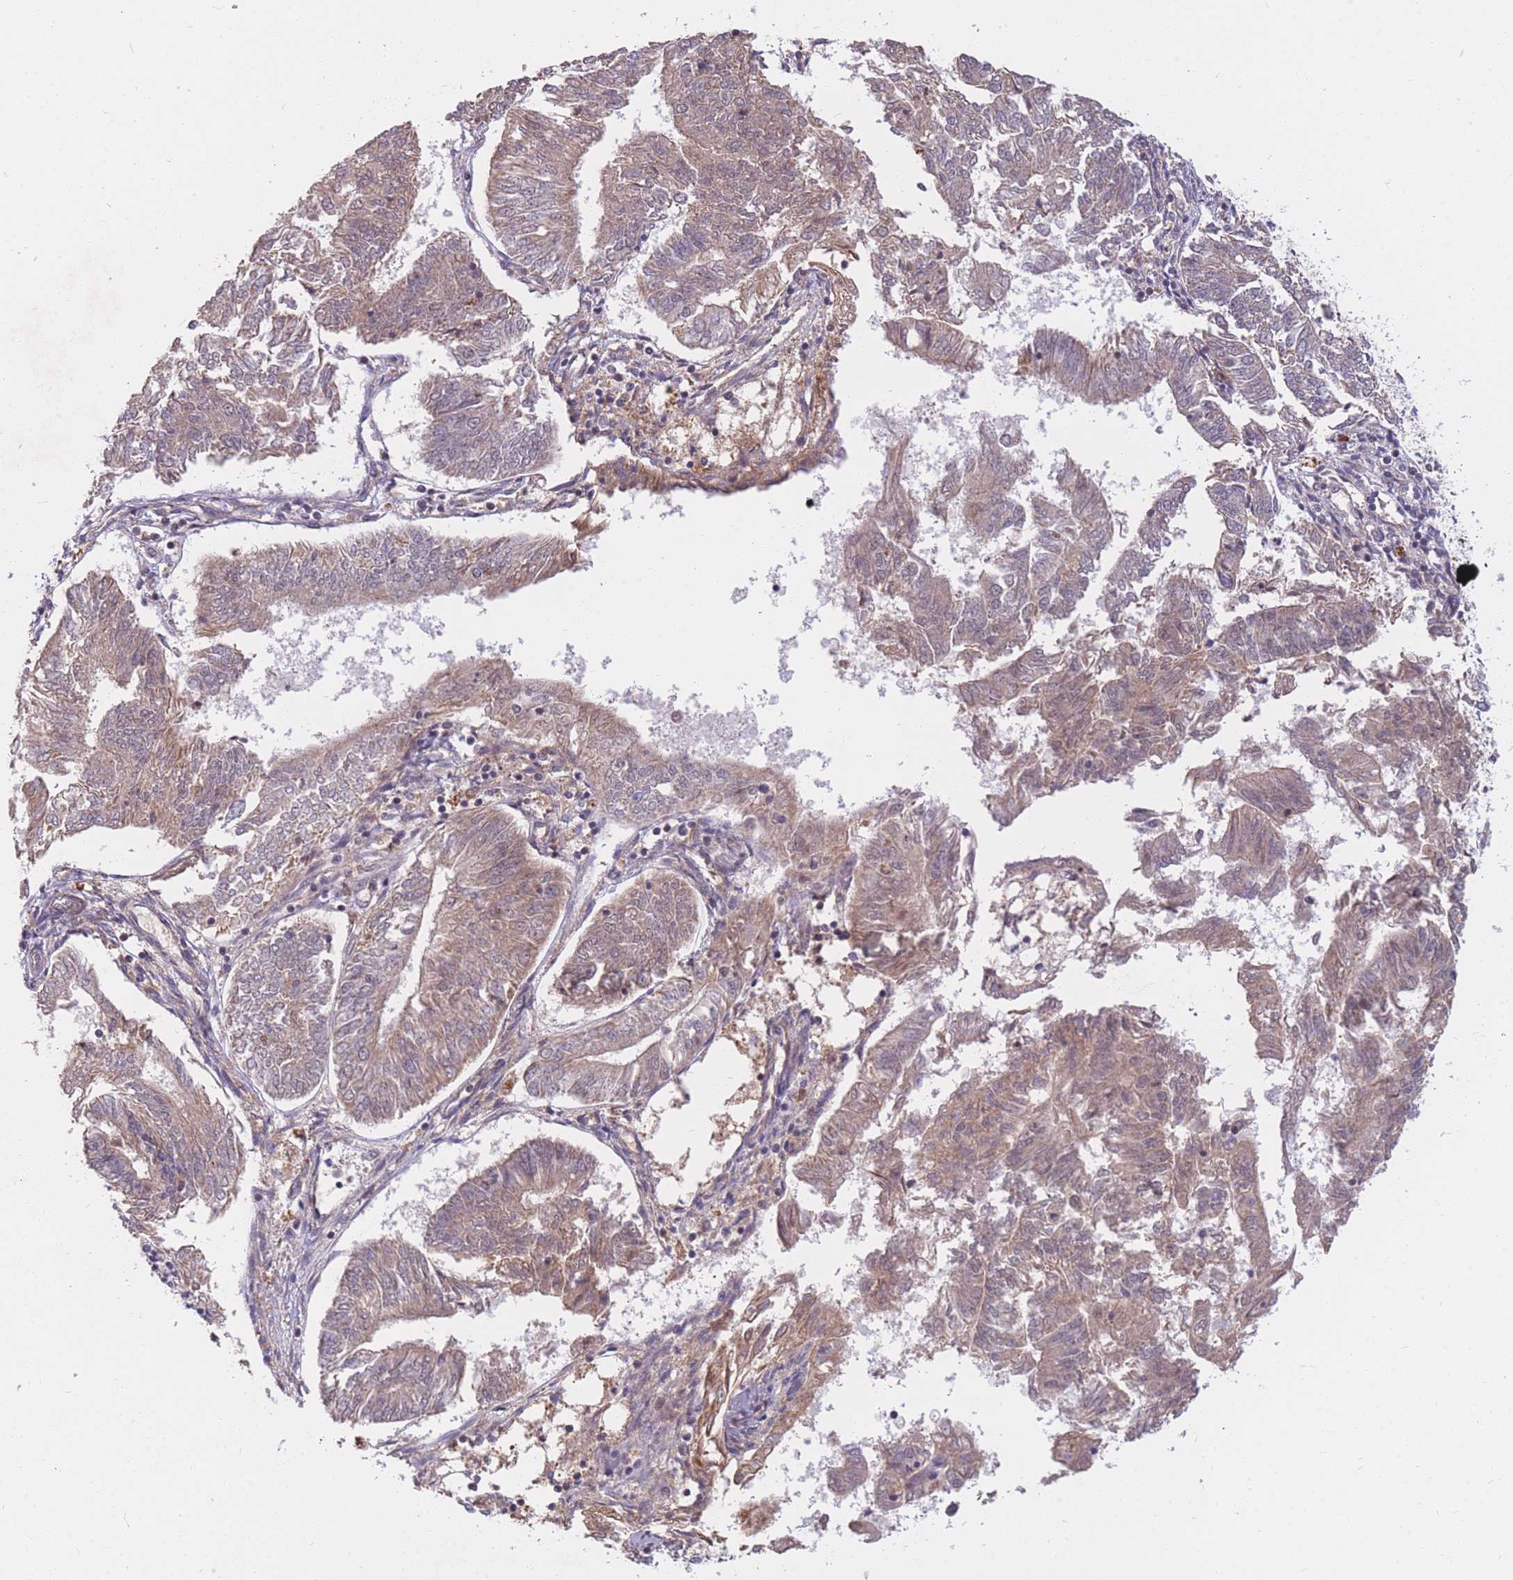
{"staining": {"intensity": "weak", "quantity": "25%-75%", "location": "cytoplasmic/membranous"}, "tissue": "endometrial cancer", "cell_type": "Tumor cells", "image_type": "cancer", "snomed": [{"axis": "morphology", "description": "Adenocarcinoma, NOS"}, {"axis": "topography", "description": "Endometrium"}], "caption": "The histopathology image displays immunohistochemical staining of endometrial cancer. There is weak cytoplasmic/membranous staining is seen in approximately 25%-75% of tumor cells.", "gene": "PTPMT1", "patient": {"sex": "female", "age": 58}}